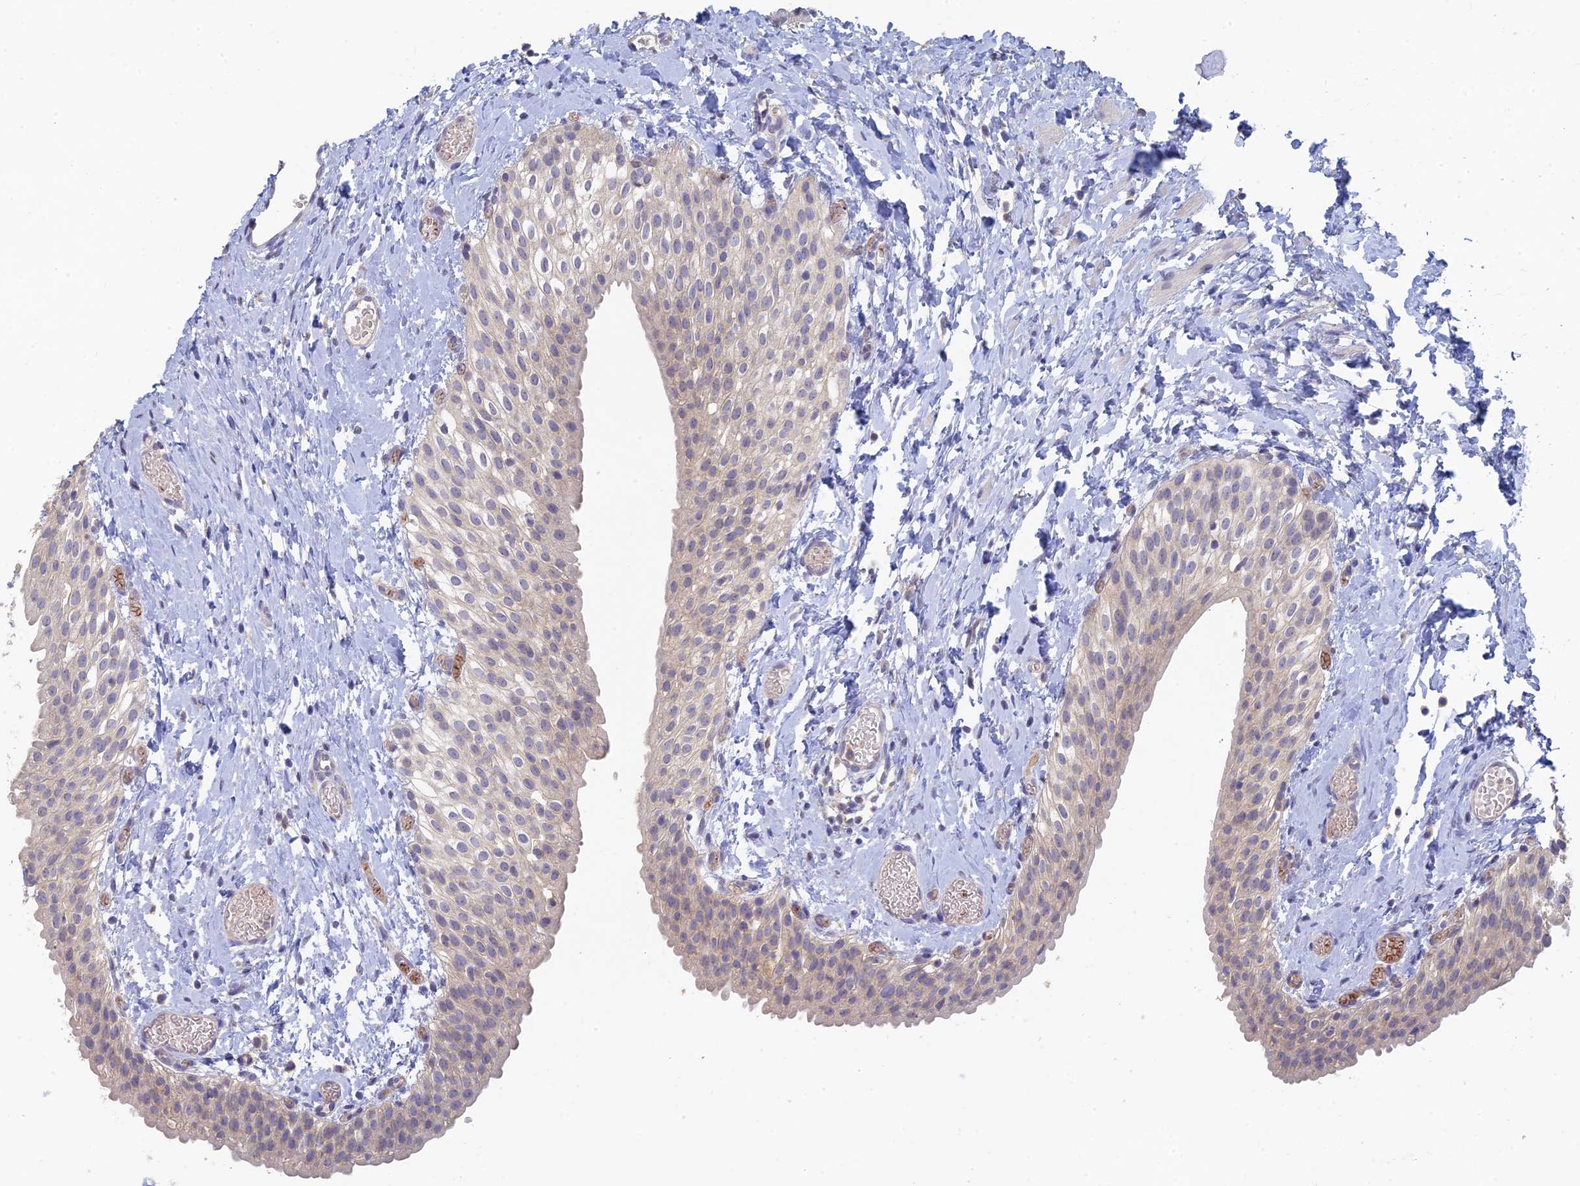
{"staining": {"intensity": "weak", "quantity": "<25%", "location": "cytoplasmic/membranous"}, "tissue": "urinary bladder", "cell_type": "Urothelial cells", "image_type": "normal", "snomed": [{"axis": "morphology", "description": "Normal tissue, NOS"}, {"axis": "topography", "description": "Urinary bladder"}], "caption": "The photomicrograph displays no staining of urothelial cells in normal urinary bladder. Nuclei are stained in blue.", "gene": "ARRDC1", "patient": {"sex": "male", "age": 1}}